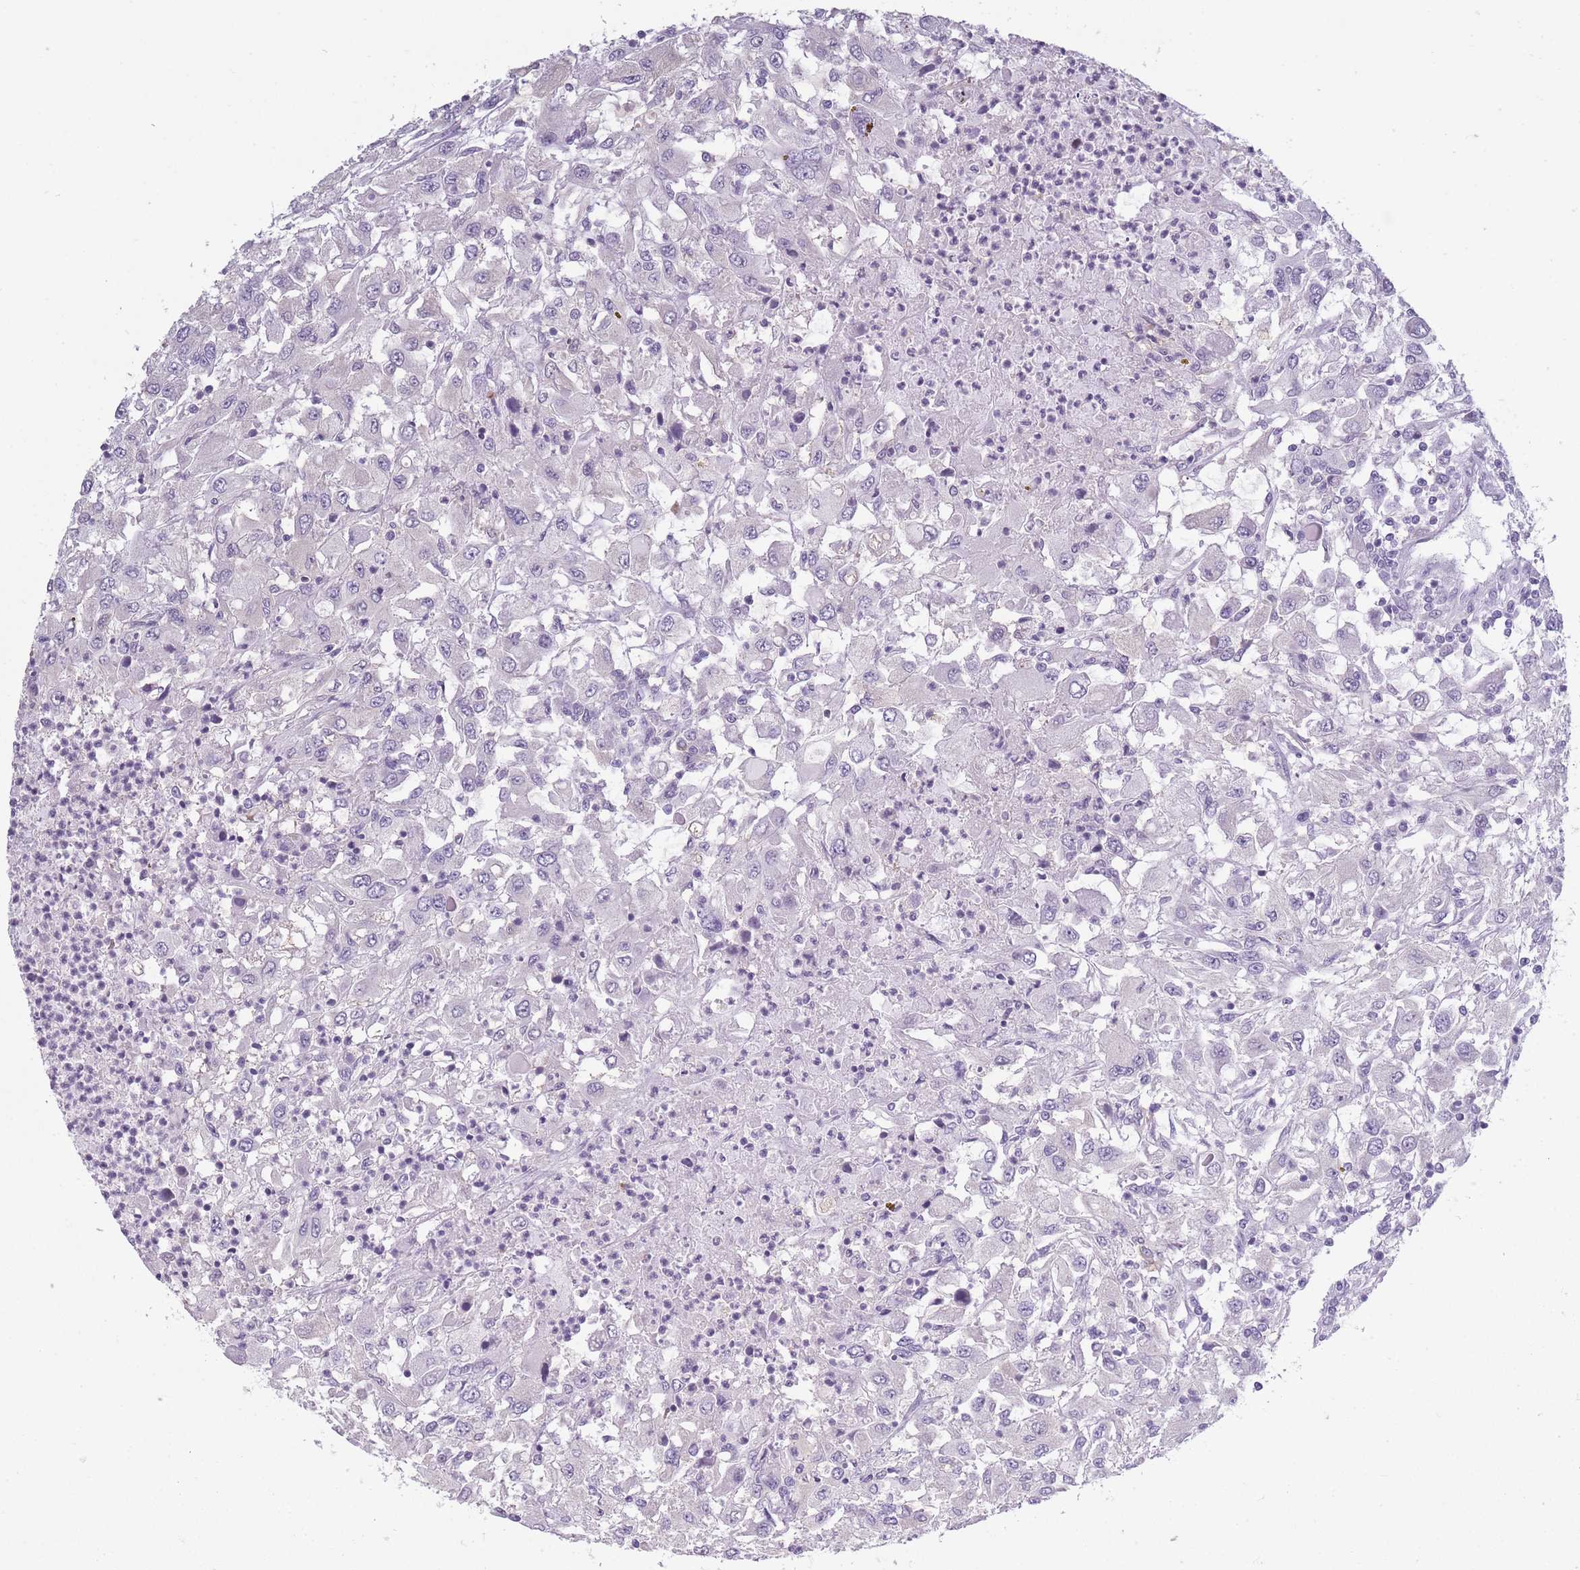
{"staining": {"intensity": "negative", "quantity": "none", "location": "none"}, "tissue": "renal cancer", "cell_type": "Tumor cells", "image_type": "cancer", "snomed": [{"axis": "morphology", "description": "Adenocarcinoma, NOS"}, {"axis": "topography", "description": "Kidney"}], "caption": "Tumor cells are negative for brown protein staining in renal adenocarcinoma.", "gene": "OR7C1", "patient": {"sex": "female", "age": 67}}